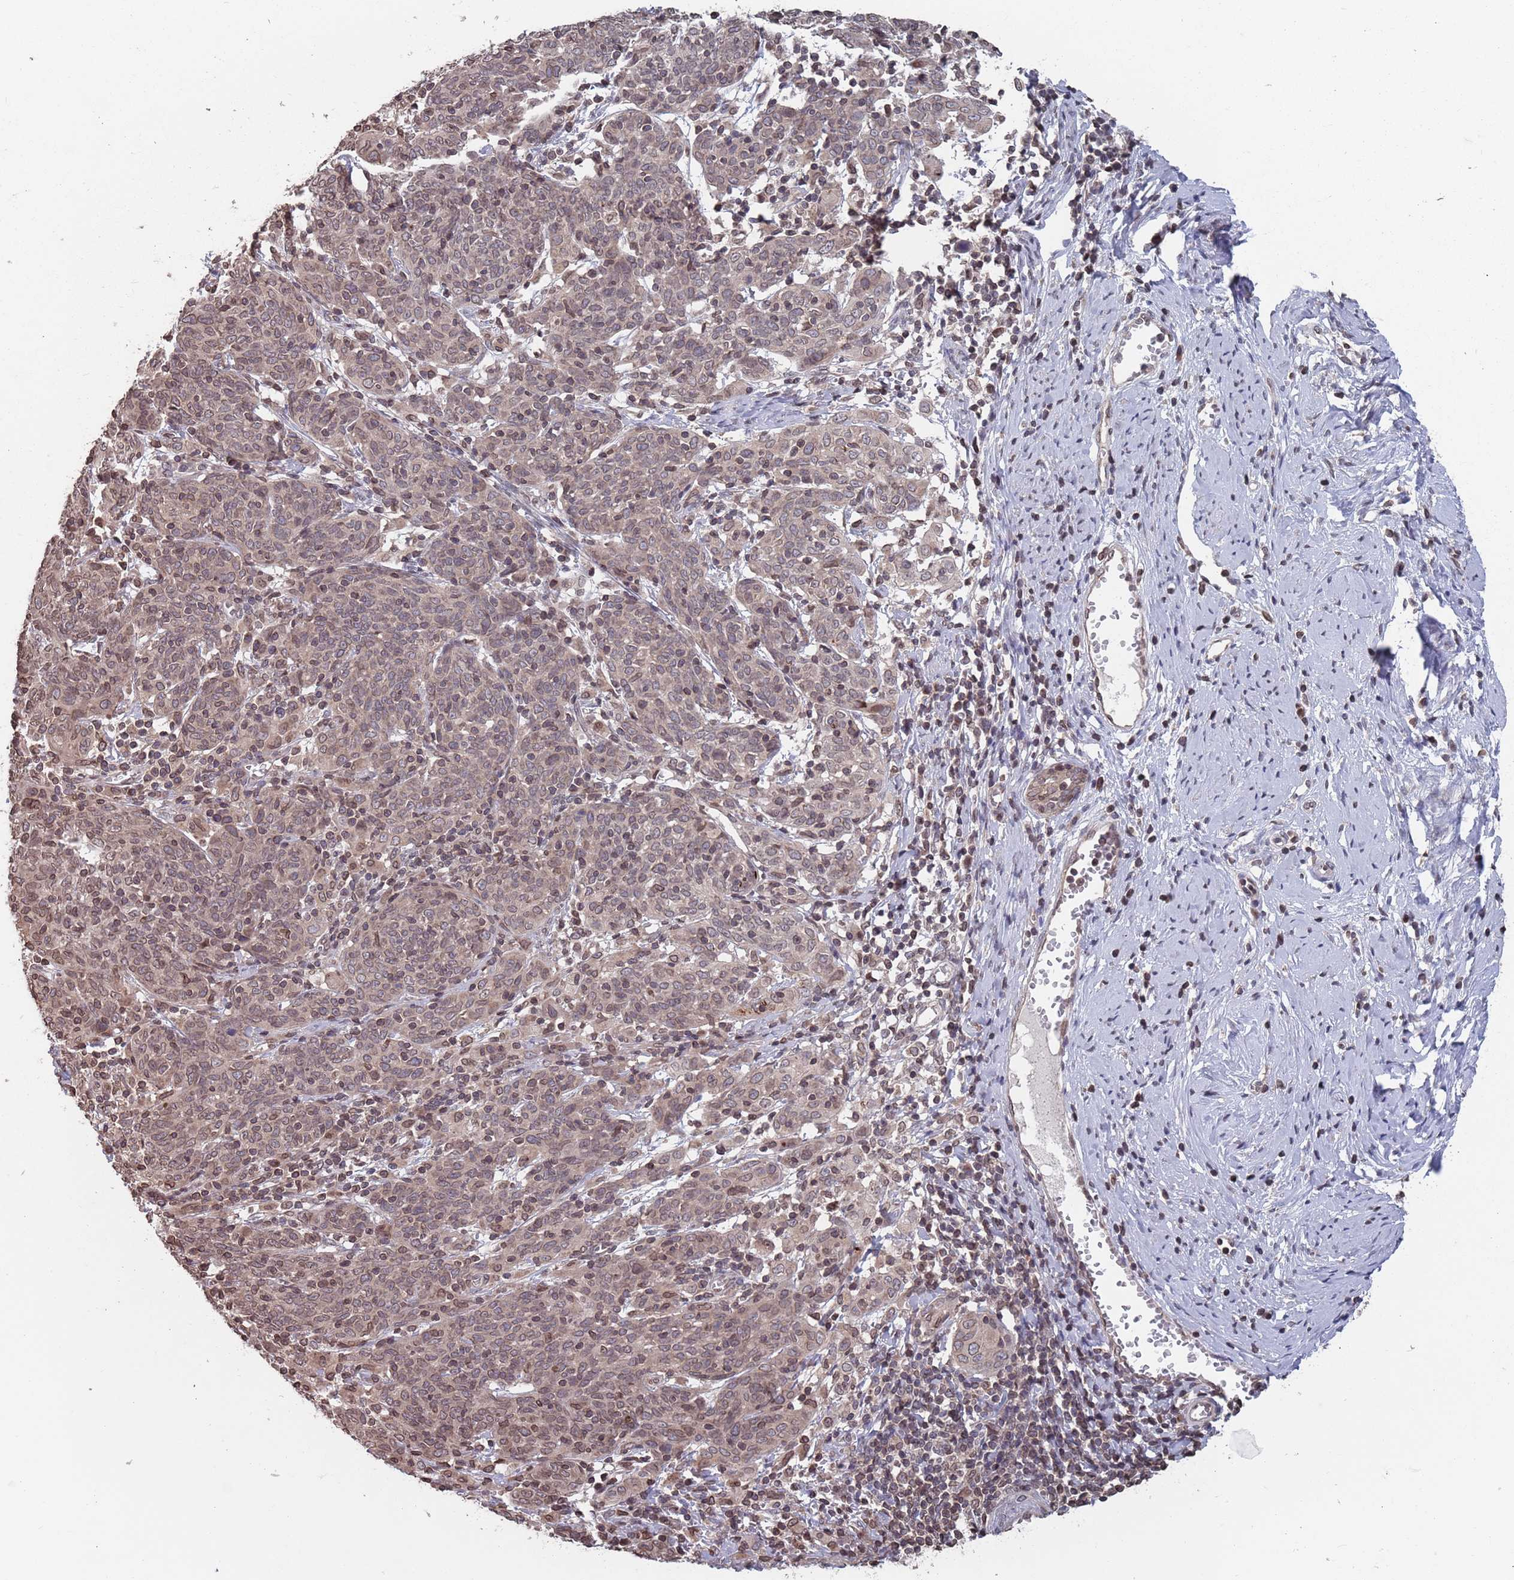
{"staining": {"intensity": "weak", "quantity": "25%-75%", "location": "cytoplasmic/membranous,nuclear"}, "tissue": "cervical cancer", "cell_type": "Tumor cells", "image_type": "cancer", "snomed": [{"axis": "morphology", "description": "Squamous cell carcinoma, NOS"}, {"axis": "topography", "description": "Cervix"}], "caption": "Cervical cancer stained for a protein displays weak cytoplasmic/membranous and nuclear positivity in tumor cells. The protein is stained brown, and the nuclei are stained in blue (DAB IHC with brightfield microscopy, high magnification).", "gene": "SDHAF3", "patient": {"sex": "female", "age": 67}}